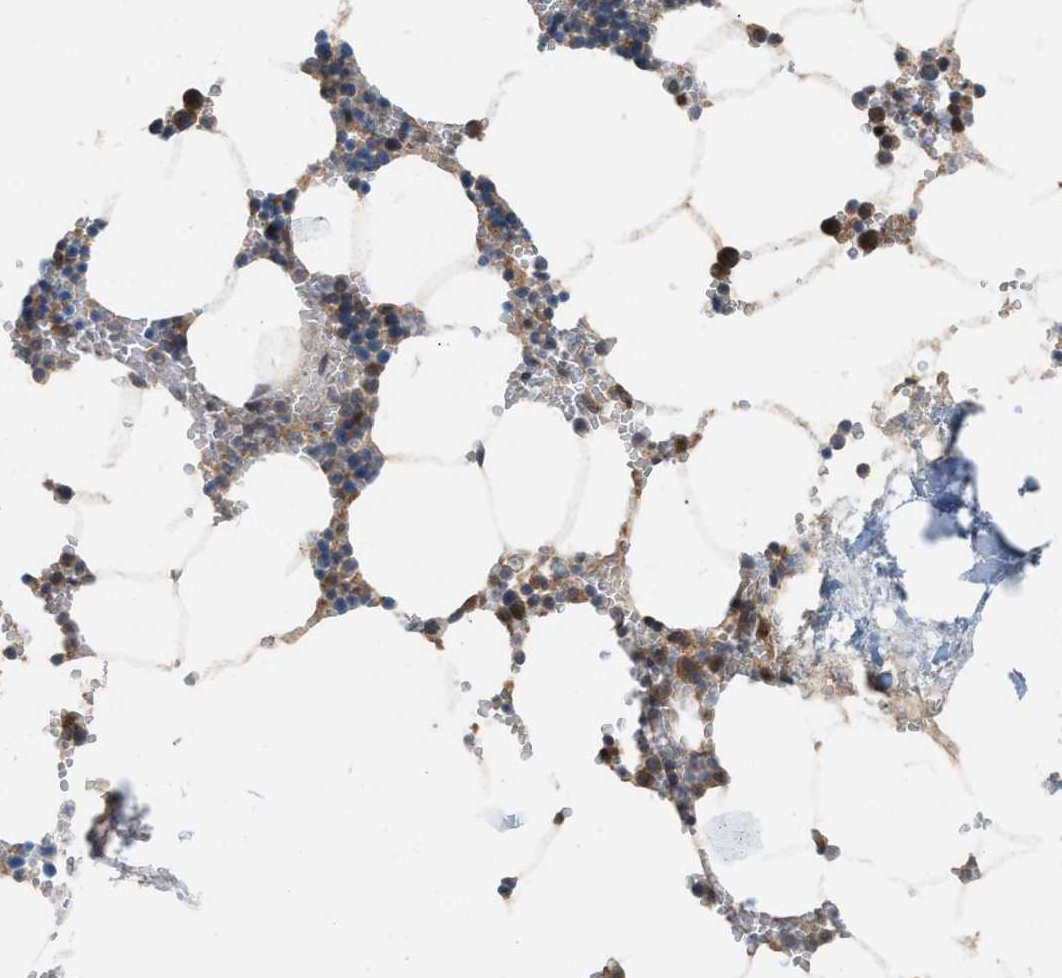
{"staining": {"intensity": "weak", "quantity": ">75%", "location": "cytoplasmic/membranous"}, "tissue": "bone marrow", "cell_type": "Hematopoietic cells", "image_type": "normal", "snomed": [{"axis": "morphology", "description": "Normal tissue, NOS"}, {"axis": "topography", "description": "Bone marrow"}], "caption": "Immunohistochemistry (IHC) image of normal bone marrow: human bone marrow stained using immunohistochemistry shows low levels of weak protein expression localized specifically in the cytoplasmic/membranous of hematopoietic cells, appearing as a cytoplasmic/membranous brown color.", "gene": "PLAA", "patient": {"sex": "male", "age": 70}}